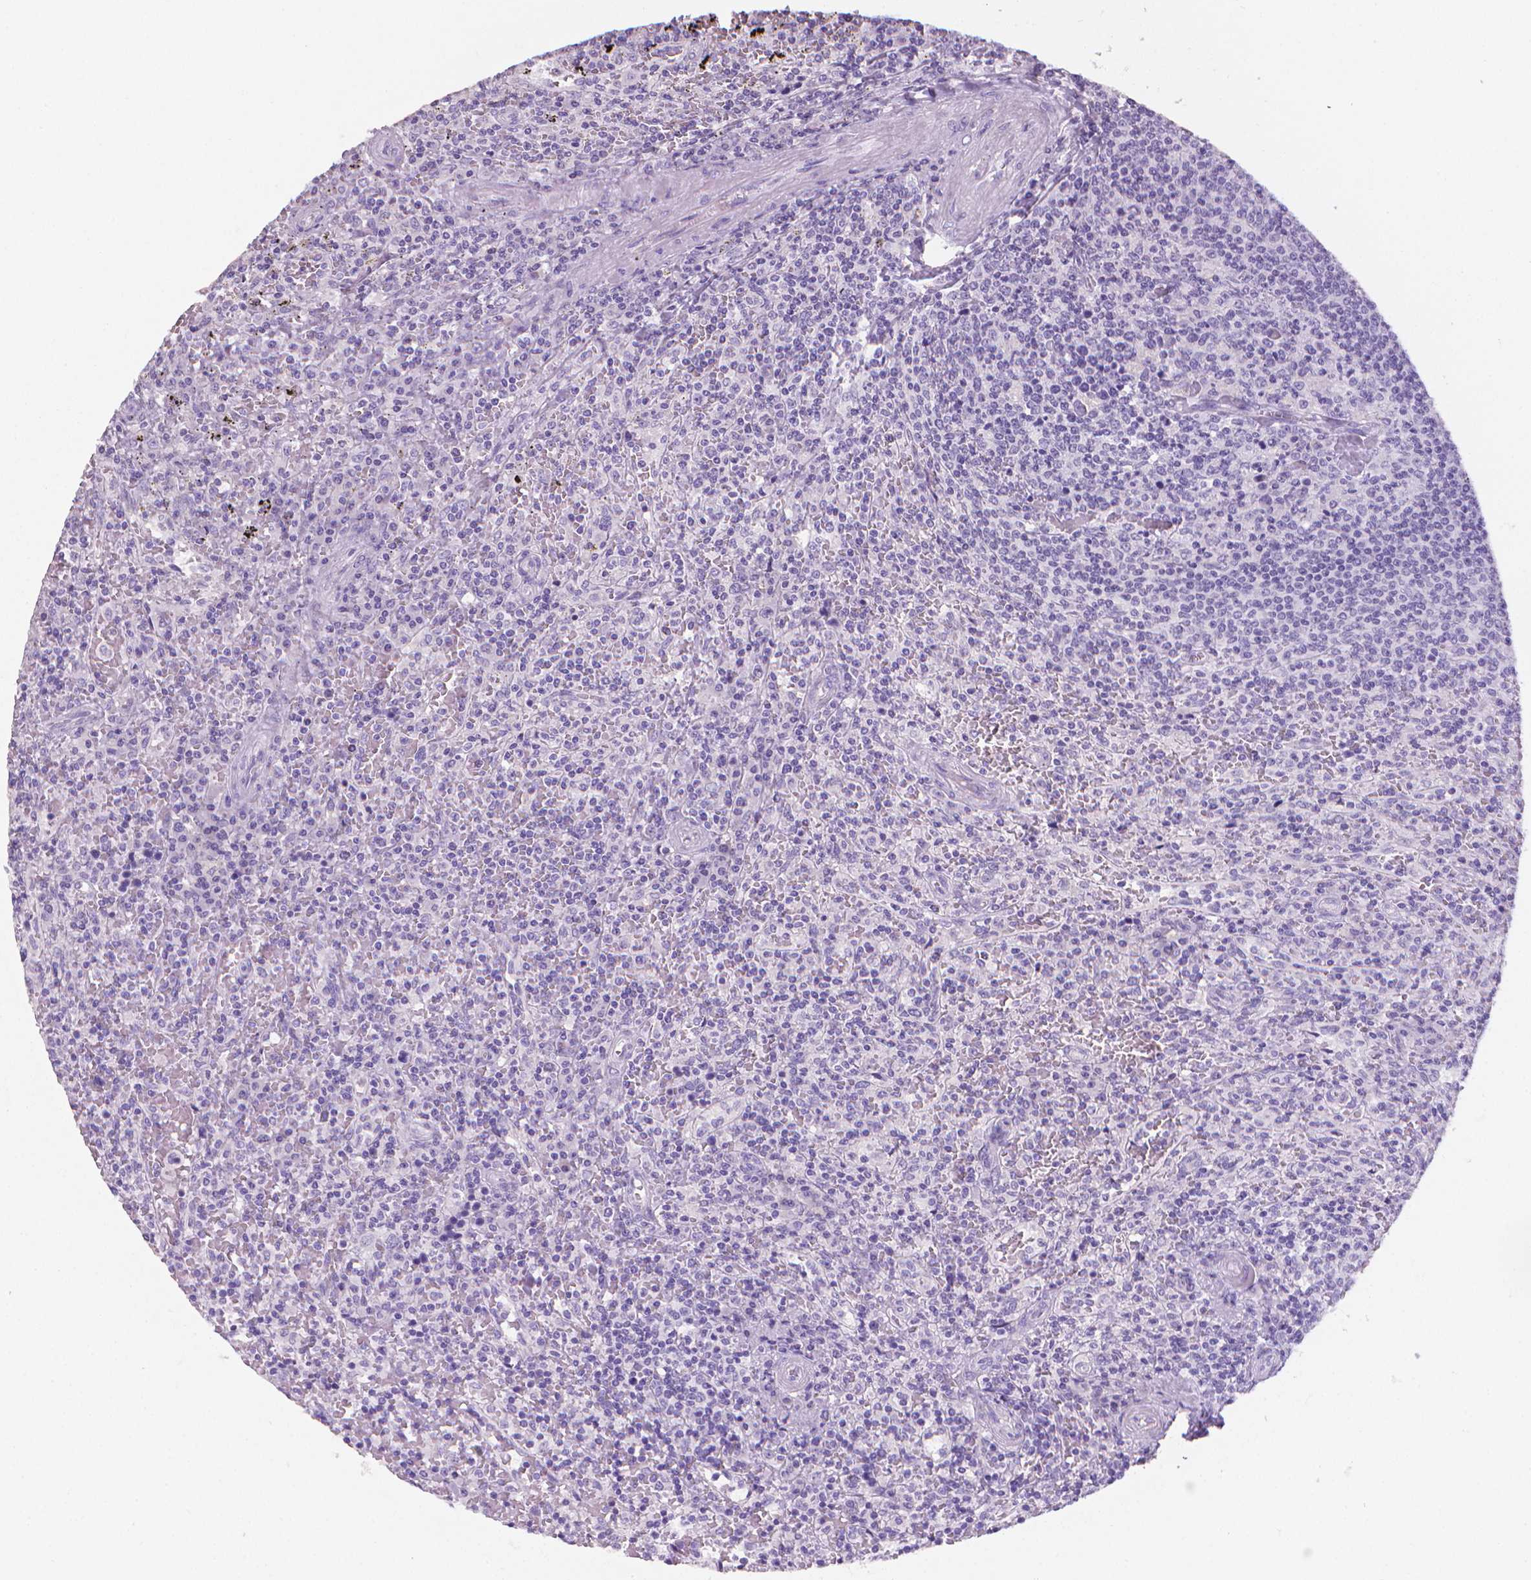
{"staining": {"intensity": "negative", "quantity": "none", "location": "none"}, "tissue": "lymphoma", "cell_type": "Tumor cells", "image_type": "cancer", "snomed": [{"axis": "morphology", "description": "Malignant lymphoma, non-Hodgkin's type, Low grade"}, {"axis": "topography", "description": "Spleen"}], "caption": "Immunohistochemistry image of neoplastic tissue: low-grade malignant lymphoma, non-Hodgkin's type stained with DAB (3,3'-diaminobenzidine) demonstrates no significant protein expression in tumor cells.", "gene": "XPNPEP2", "patient": {"sex": "male", "age": 62}}